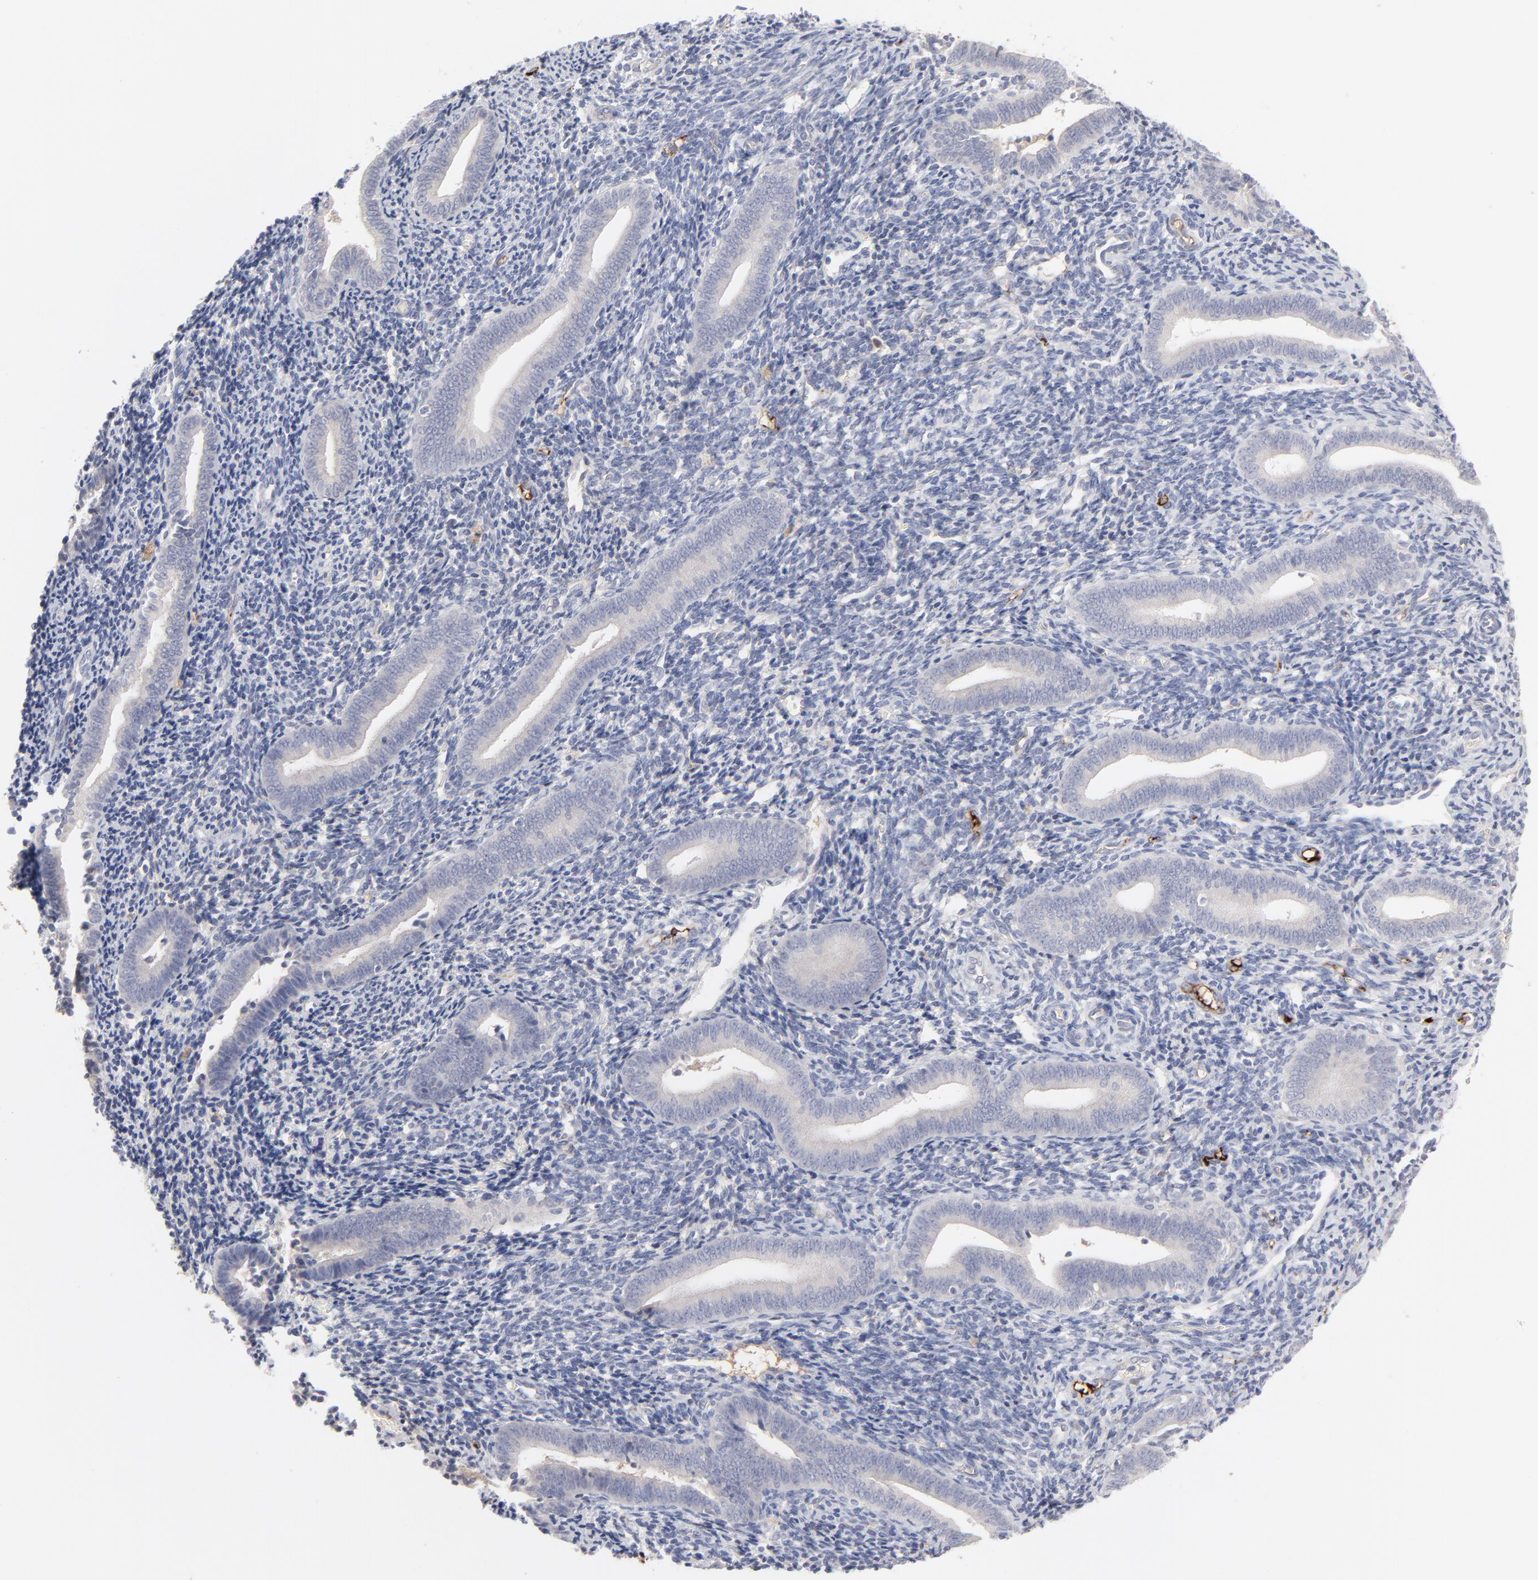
{"staining": {"intensity": "moderate", "quantity": "25%-75%", "location": "cytoplasmic/membranous"}, "tissue": "endometrium", "cell_type": "Cells in endometrial stroma", "image_type": "normal", "snomed": [{"axis": "morphology", "description": "Normal tissue, NOS"}, {"axis": "topography", "description": "Uterus"}, {"axis": "topography", "description": "Endometrium"}], "caption": "Protein staining of unremarkable endometrium exhibits moderate cytoplasmic/membranous staining in approximately 25%-75% of cells in endometrial stroma. (Stains: DAB in brown, nuclei in blue, Microscopy: brightfield microscopy at high magnification).", "gene": "CCR3", "patient": {"sex": "female", "age": 33}}